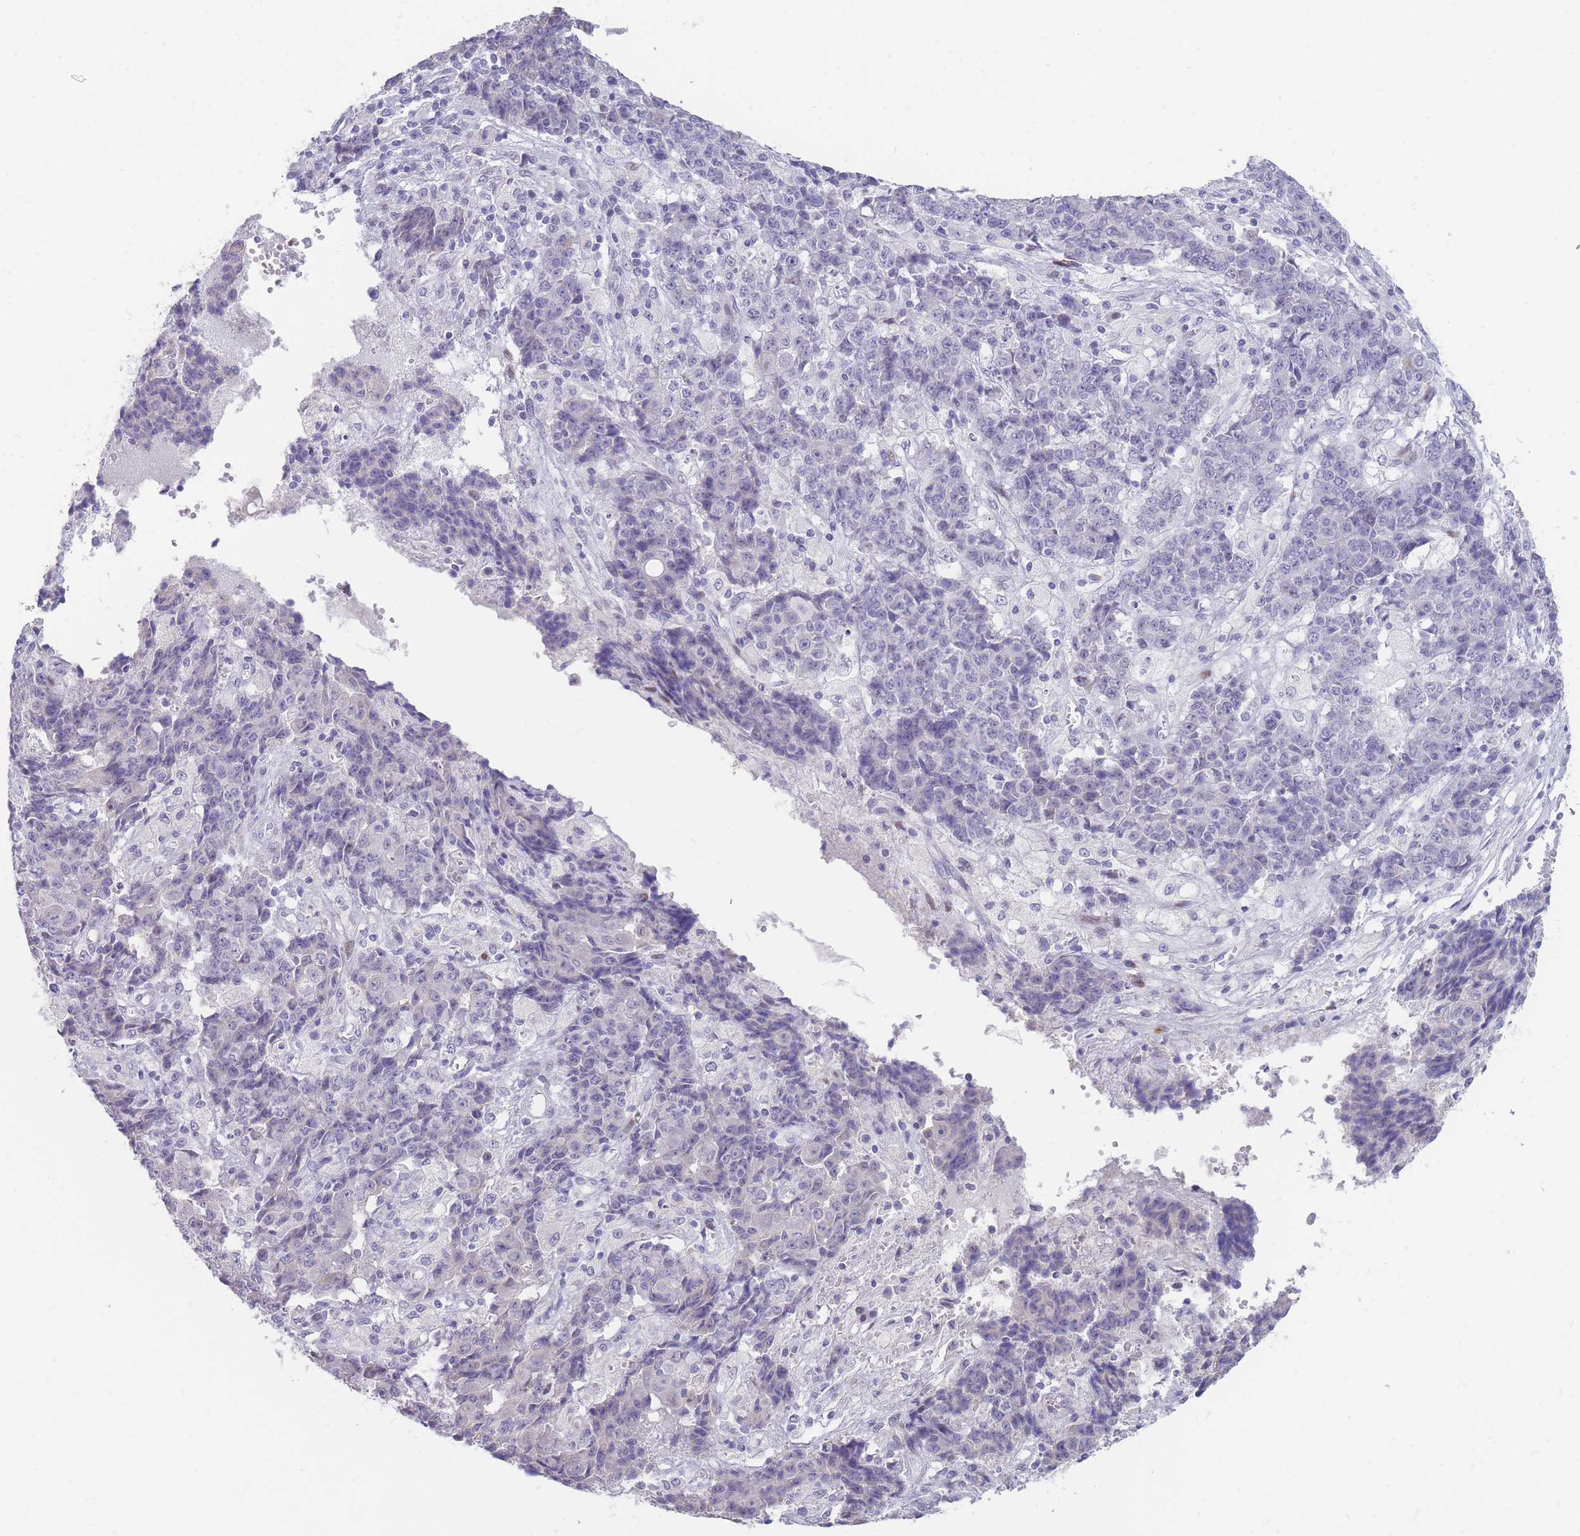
{"staining": {"intensity": "negative", "quantity": "none", "location": "none"}, "tissue": "ovarian cancer", "cell_type": "Tumor cells", "image_type": "cancer", "snomed": [{"axis": "morphology", "description": "Carcinoma, endometroid"}, {"axis": "topography", "description": "Ovary"}], "caption": "IHC histopathology image of neoplastic tissue: human ovarian cancer (endometroid carcinoma) stained with DAB (3,3'-diaminobenzidine) exhibits no significant protein expression in tumor cells. The staining is performed using DAB brown chromogen with nuclei counter-stained in using hematoxylin.", "gene": "SHCBP1", "patient": {"sex": "female", "age": 42}}